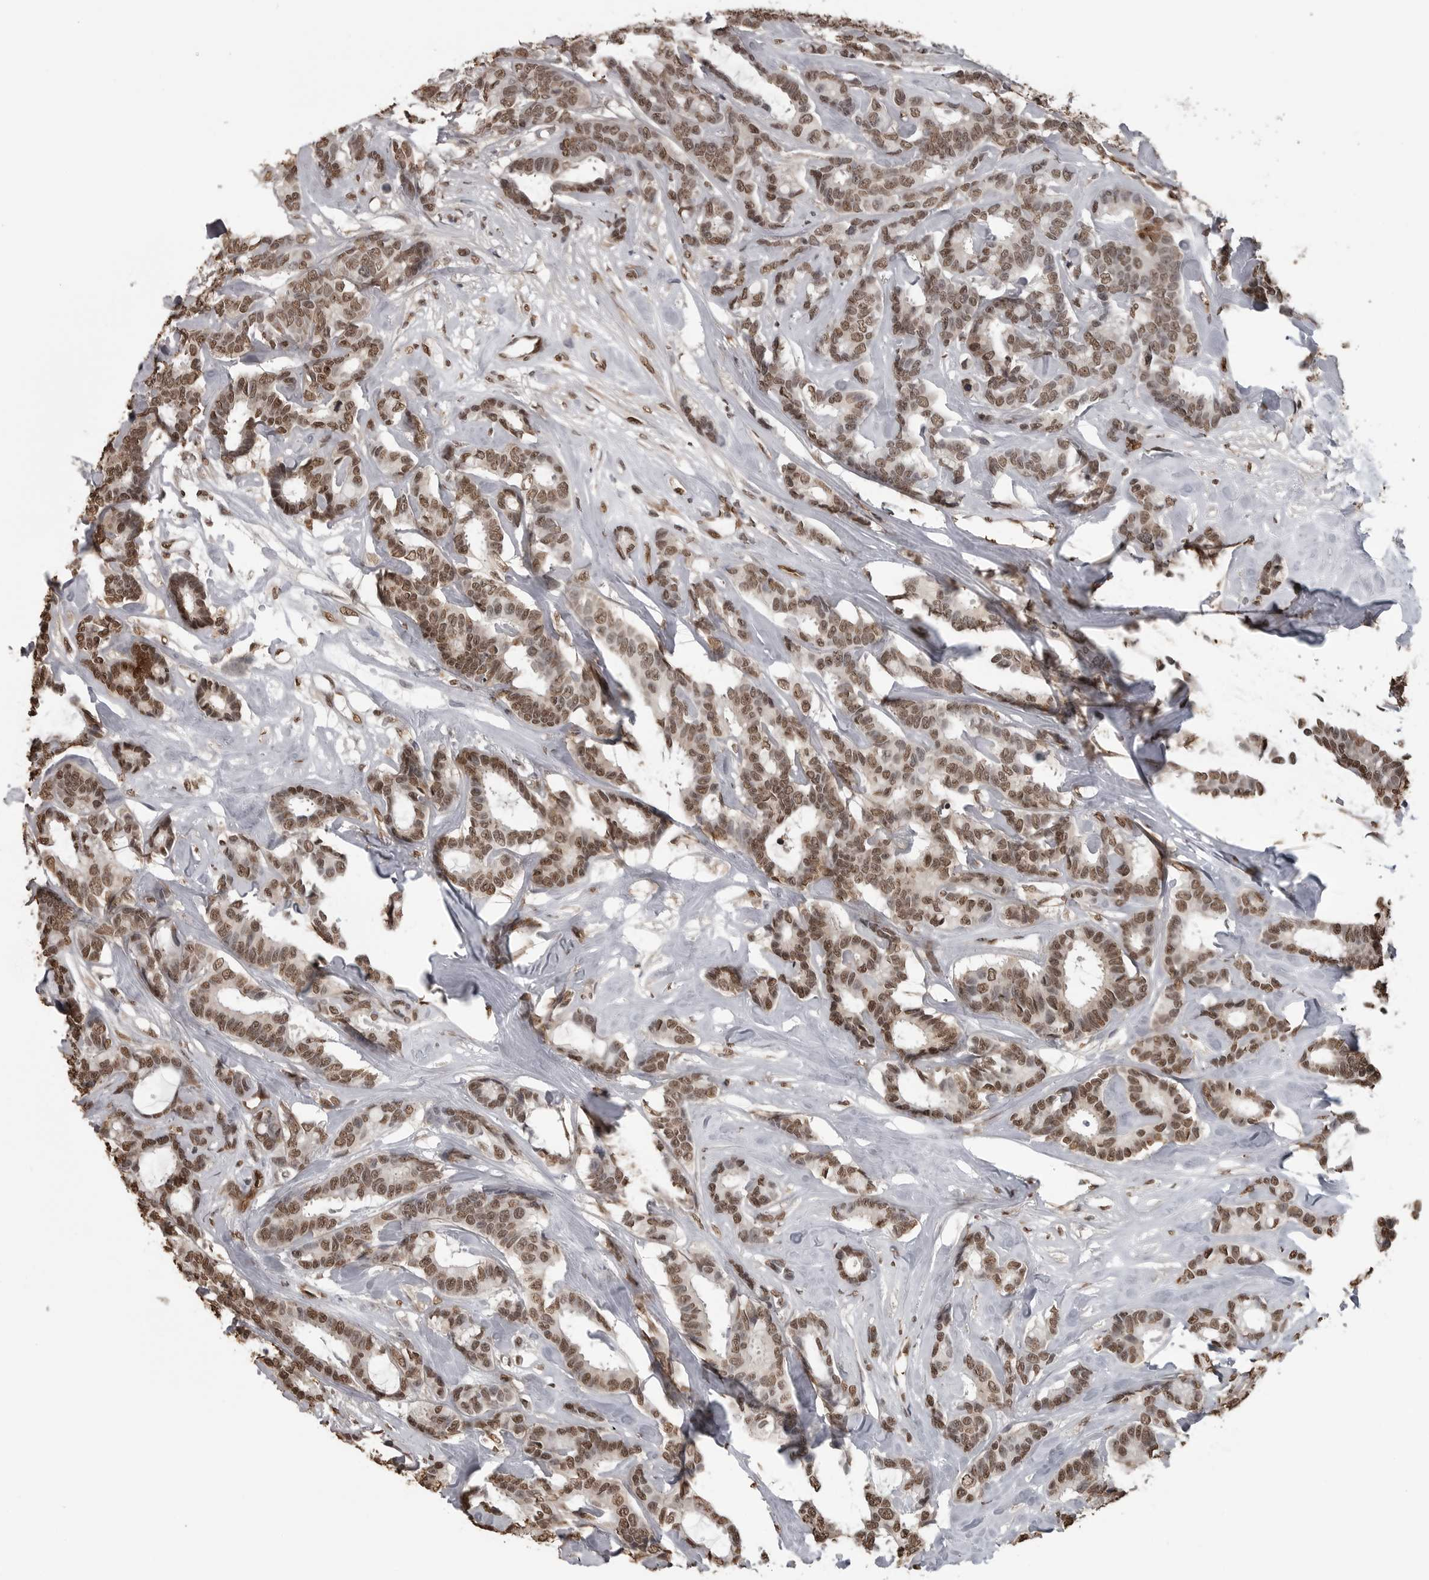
{"staining": {"intensity": "moderate", "quantity": ">75%", "location": "nuclear"}, "tissue": "breast cancer", "cell_type": "Tumor cells", "image_type": "cancer", "snomed": [{"axis": "morphology", "description": "Duct carcinoma"}, {"axis": "topography", "description": "Breast"}], "caption": "DAB (3,3'-diaminobenzidine) immunohistochemical staining of human breast infiltrating ductal carcinoma demonstrates moderate nuclear protein positivity in about >75% of tumor cells.", "gene": "SMAD2", "patient": {"sex": "female", "age": 87}}